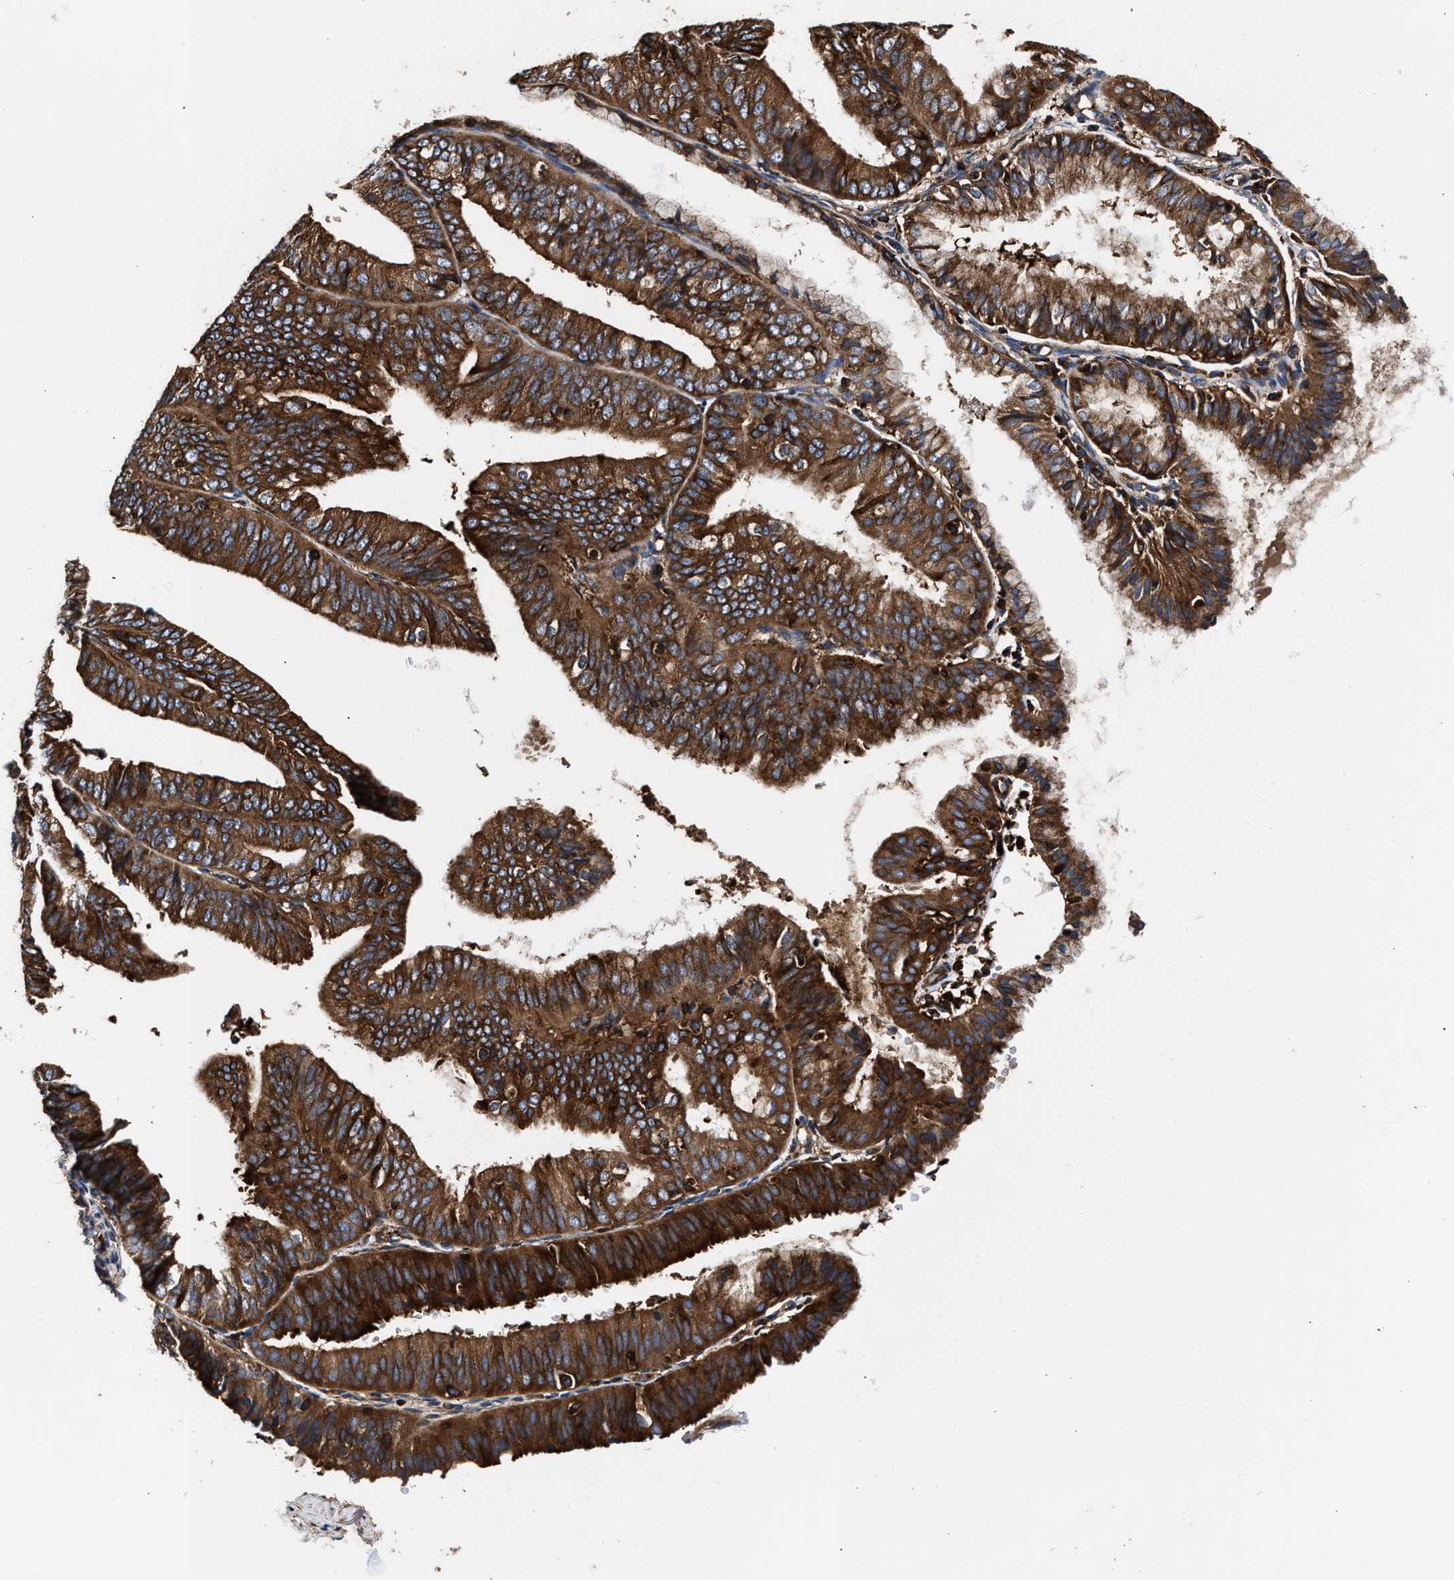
{"staining": {"intensity": "strong", "quantity": ">75%", "location": "cytoplasmic/membranous"}, "tissue": "endometrial cancer", "cell_type": "Tumor cells", "image_type": "cancer", "snomed": [{"axis": "morphology", "description": "Adenocarcinoma, NOS"}, {"axis": "topography", "description": "Endometrium"}], "caption": "Endometrial cancer (adenocarcinoma) stained for a protein (brown) demonstrates strong cytoplasmic/membranous positive staining in approximately >75% of tumor cells.", "gene": "KYAT1", "patient": {"sex": "female", "age": 63}}